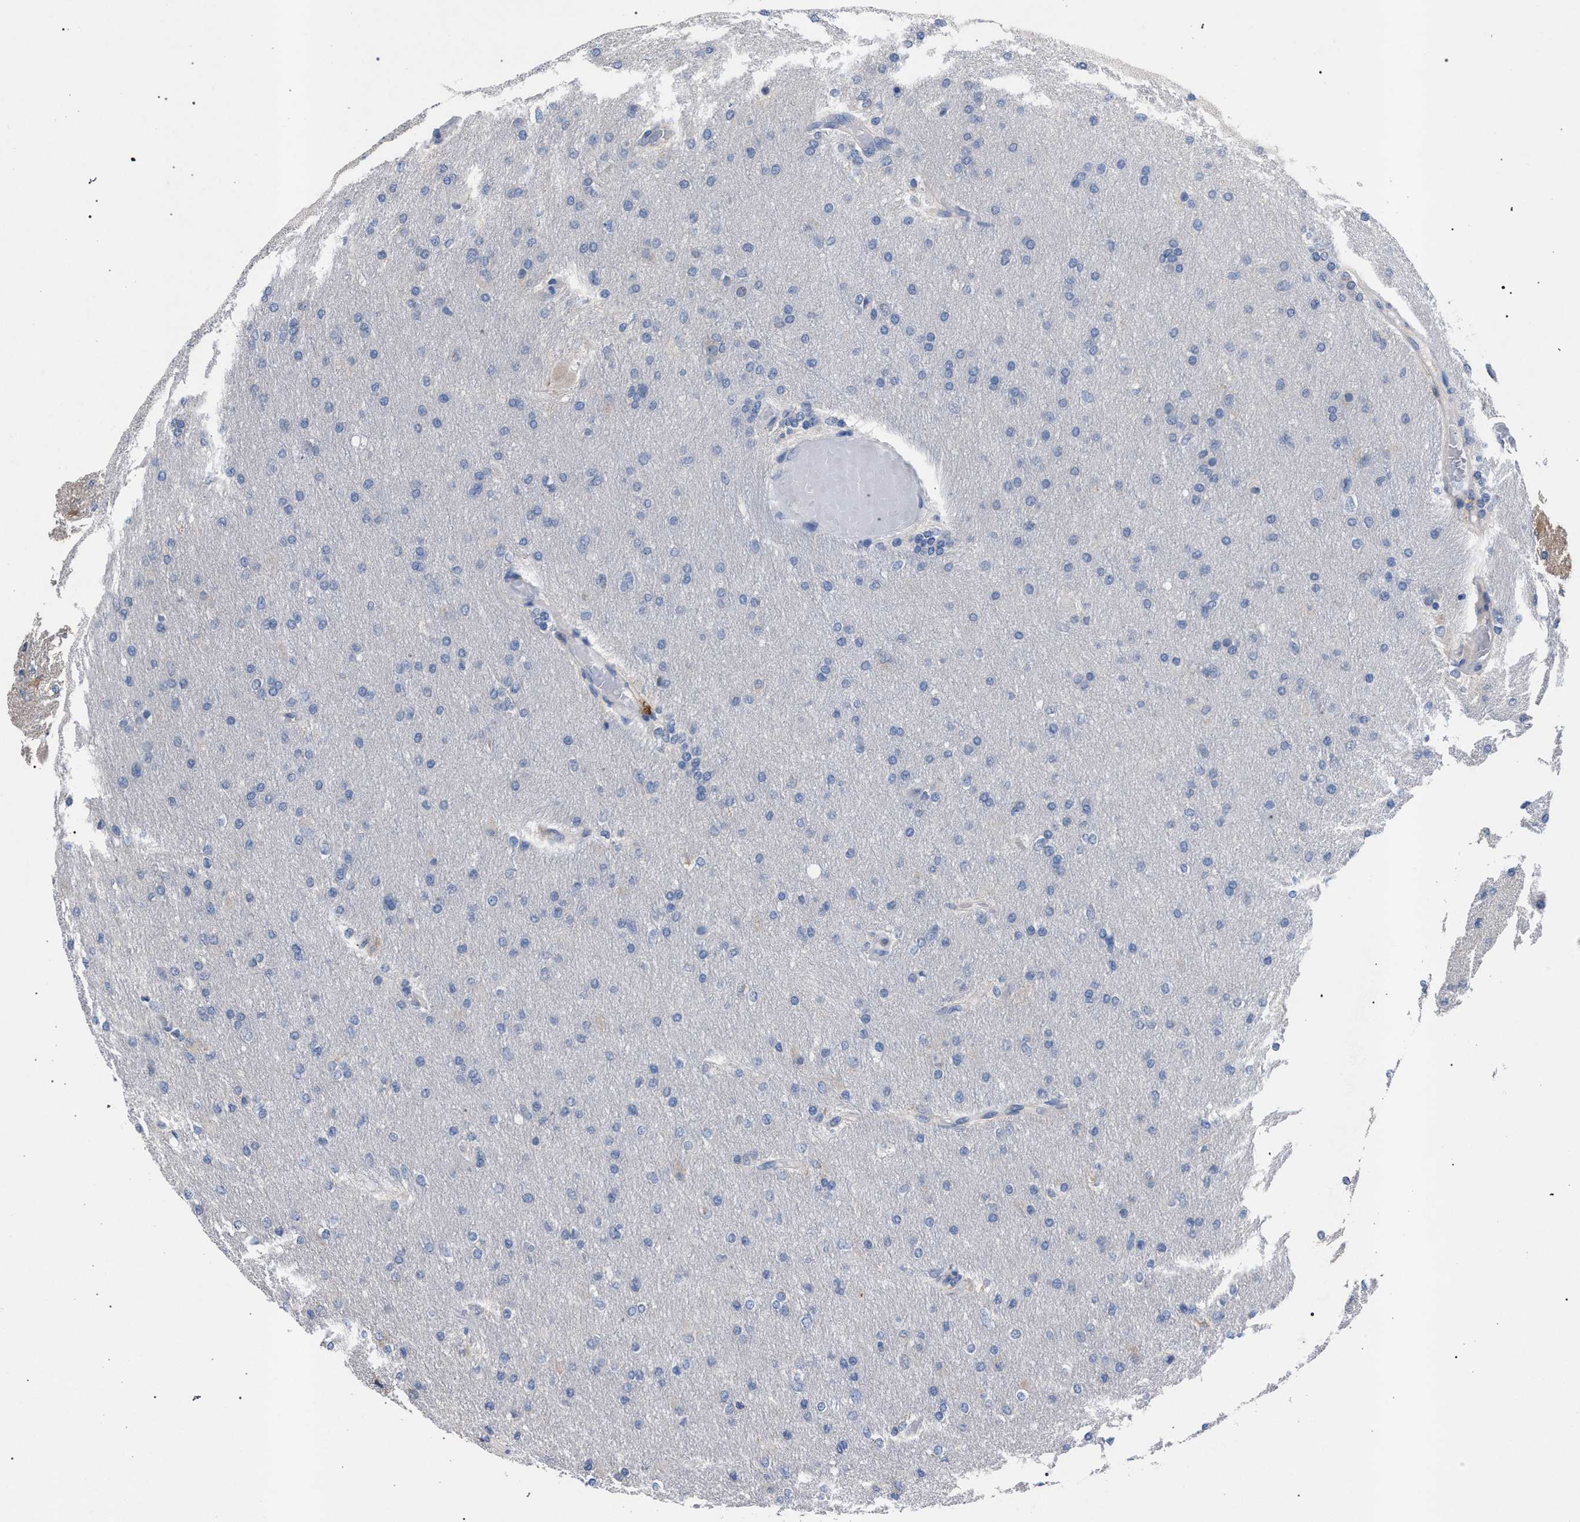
{"staining": {"intensity": "negative", "quantity": "none", "location": "none"}, "tissue": "glioma", "cell_type": "Tumor cells", "image_type": "cancer", "snomed": [{"axis": "morphology", "description": "Glioma, malignant, High grade"}, {"axis": "topography", "description": "Cerebral cortex"}], "caption": "Immunohistochemistry image of malignant glioma (high-grade) stained for a protein (brown), which shows no staining in tumor cells. The staining is performed using DAB brown chromogen with nuclei counter-stained in using hematoxylin.", "gene": "CRYZ", "patient": {"sex": "female", "age": 36}}